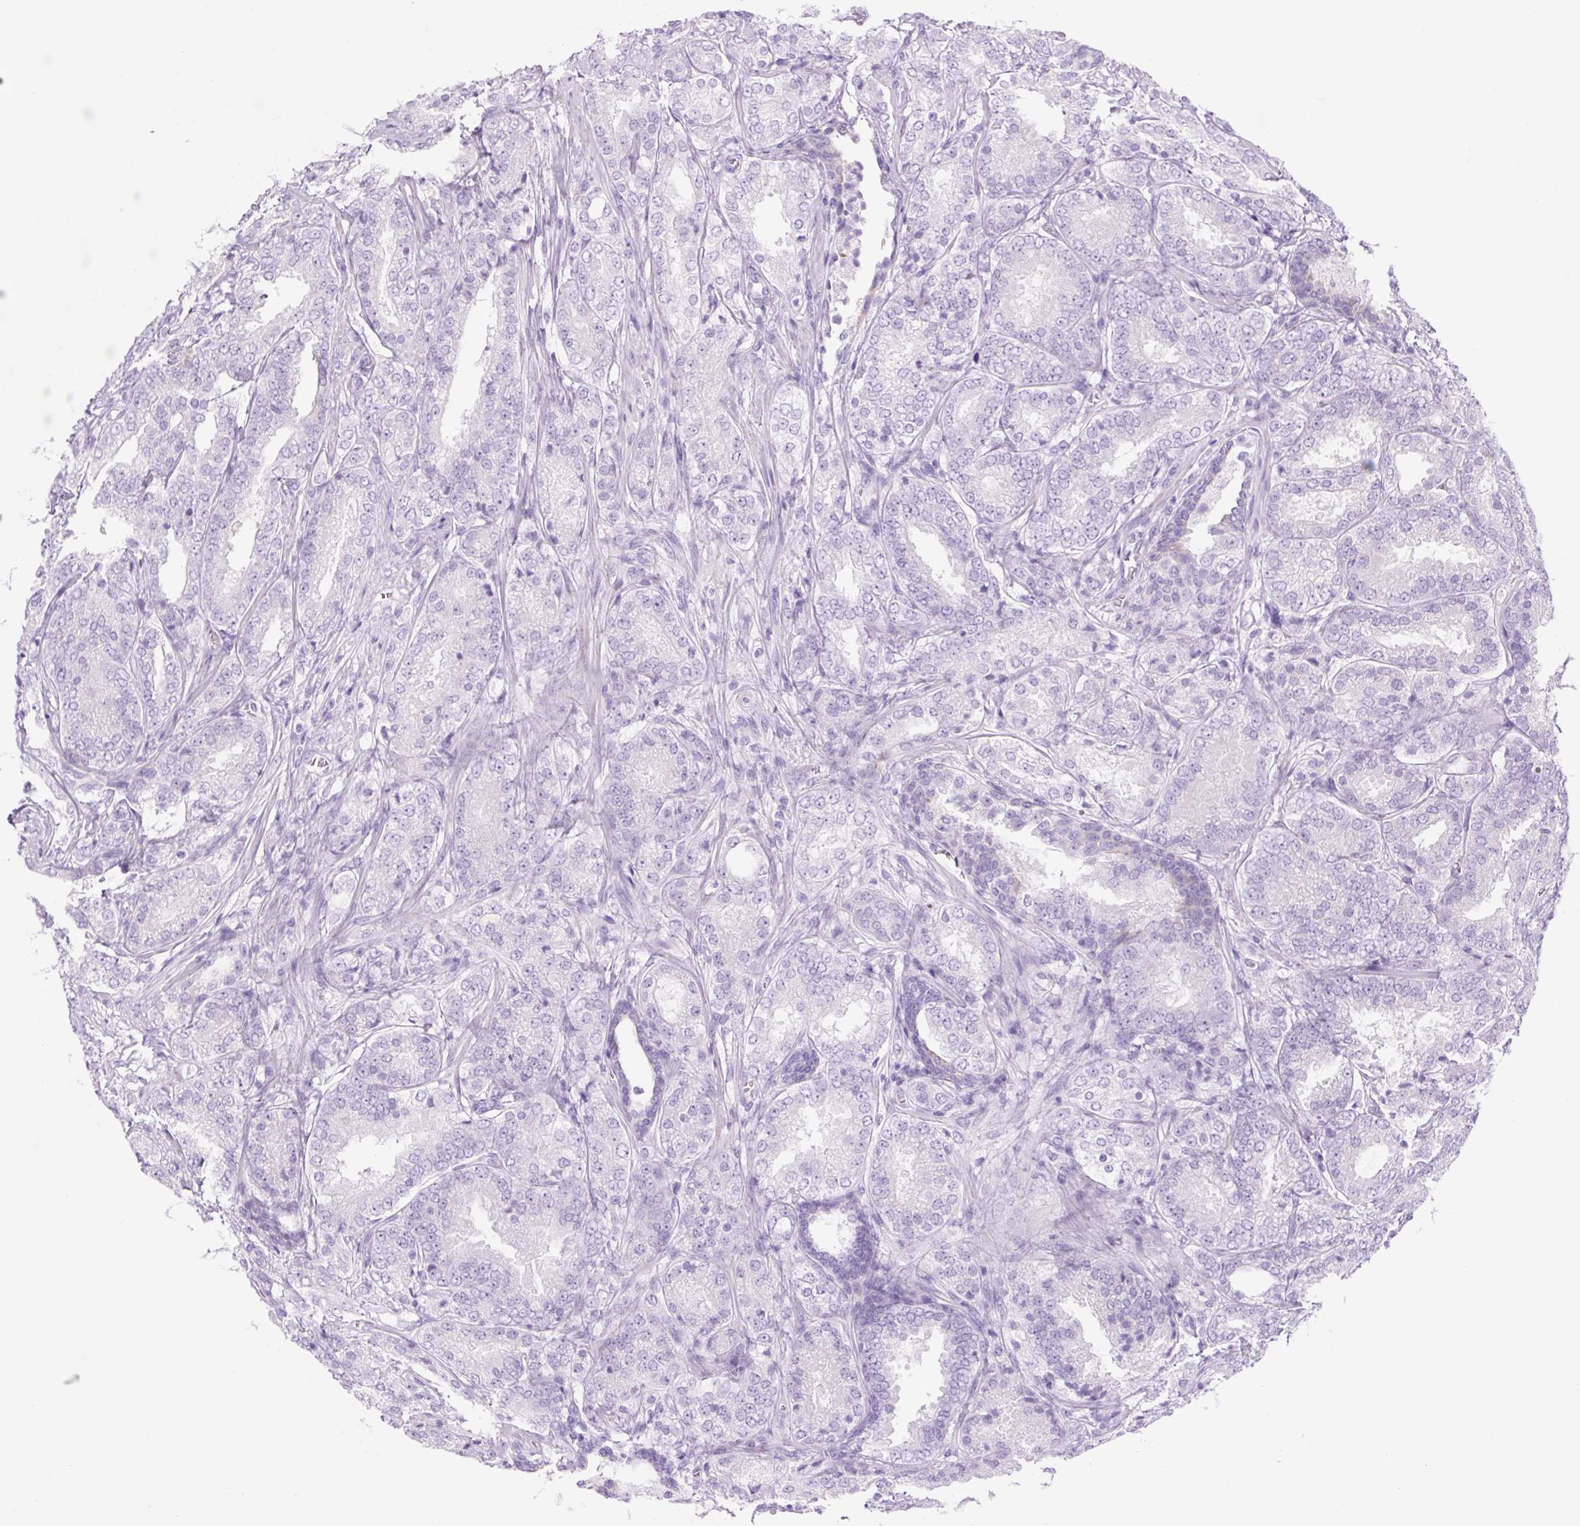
{"staining": {"intensity": "negative", "quantity": "none", "location": "none"}, "tissue": "prostate cancer", "cell_type": "Tumor cells", "image_type": "cancer", "snomed": [{"axis": "morphology", "description": "Adenocarcinoma, High grade"}, {"axis": "topography", "description": "Prostate"}], "caption": "Immunohistochemistry of prostate cancer (high-grade adenocarcinoma) reveals no expression in tumor cells.", "gene": "TFF2", "patient": {"sex": "male", "age": 63}}